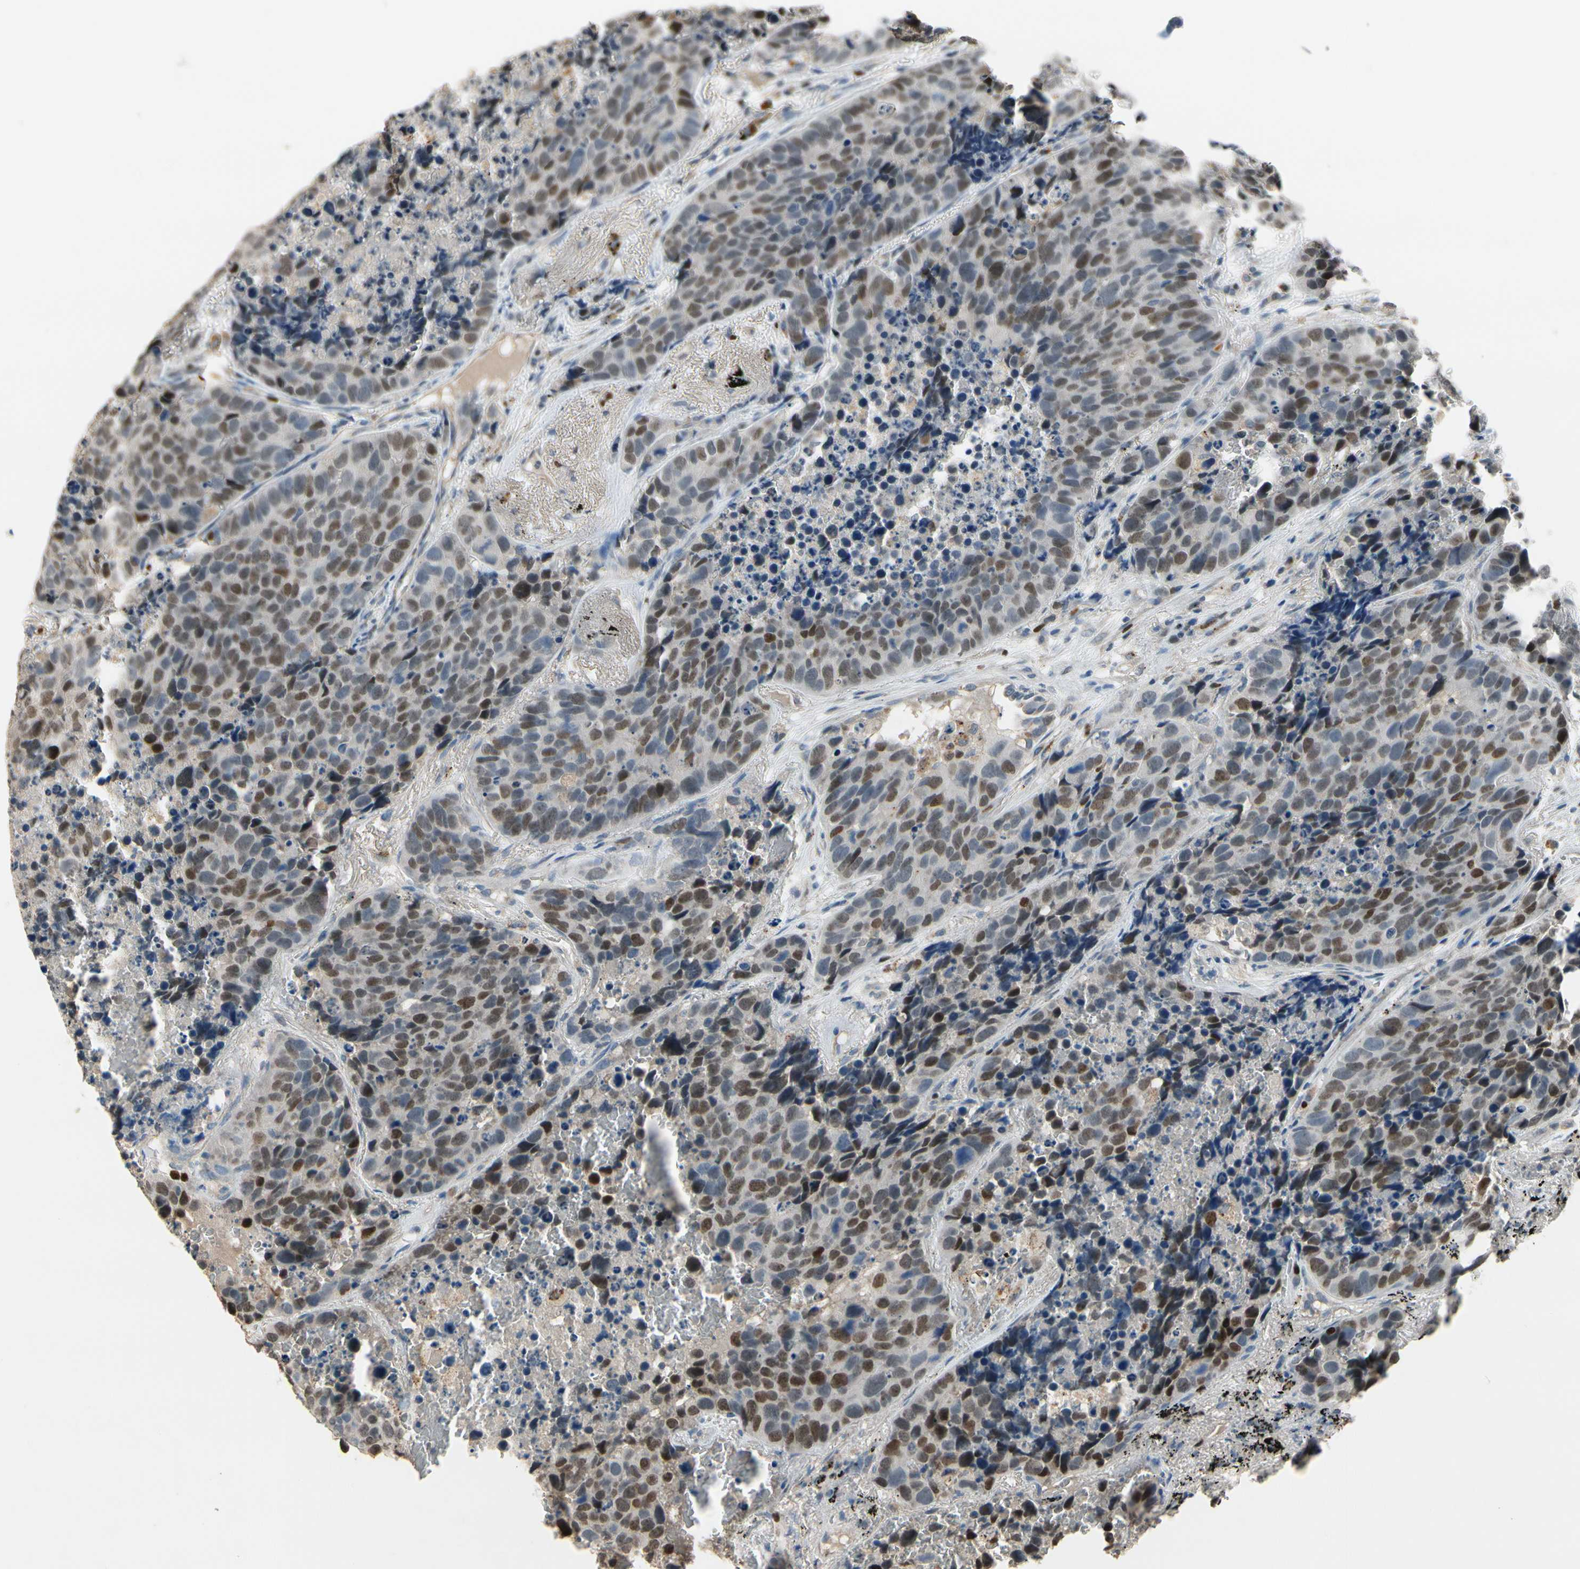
{"staining": {"intensity": "moderate", "quantity": "25%-75%", "location": "nuclear"}, "tissue": "carcinoid", "cell_type": "Tumor cells", "image_type": "cancer", "snomed": [{"axis": "morphology", "description": "Carcinoid, malignant, NOS"}, {"axis": "topography", "description": "Lung"}], "caption": "A brown stain shows moderate nuclear staining of a protein in human malignant carcinoid tumor cells.", "gene": "ZKSCAN4", "patient": {"sex": "male", "age": 60}}